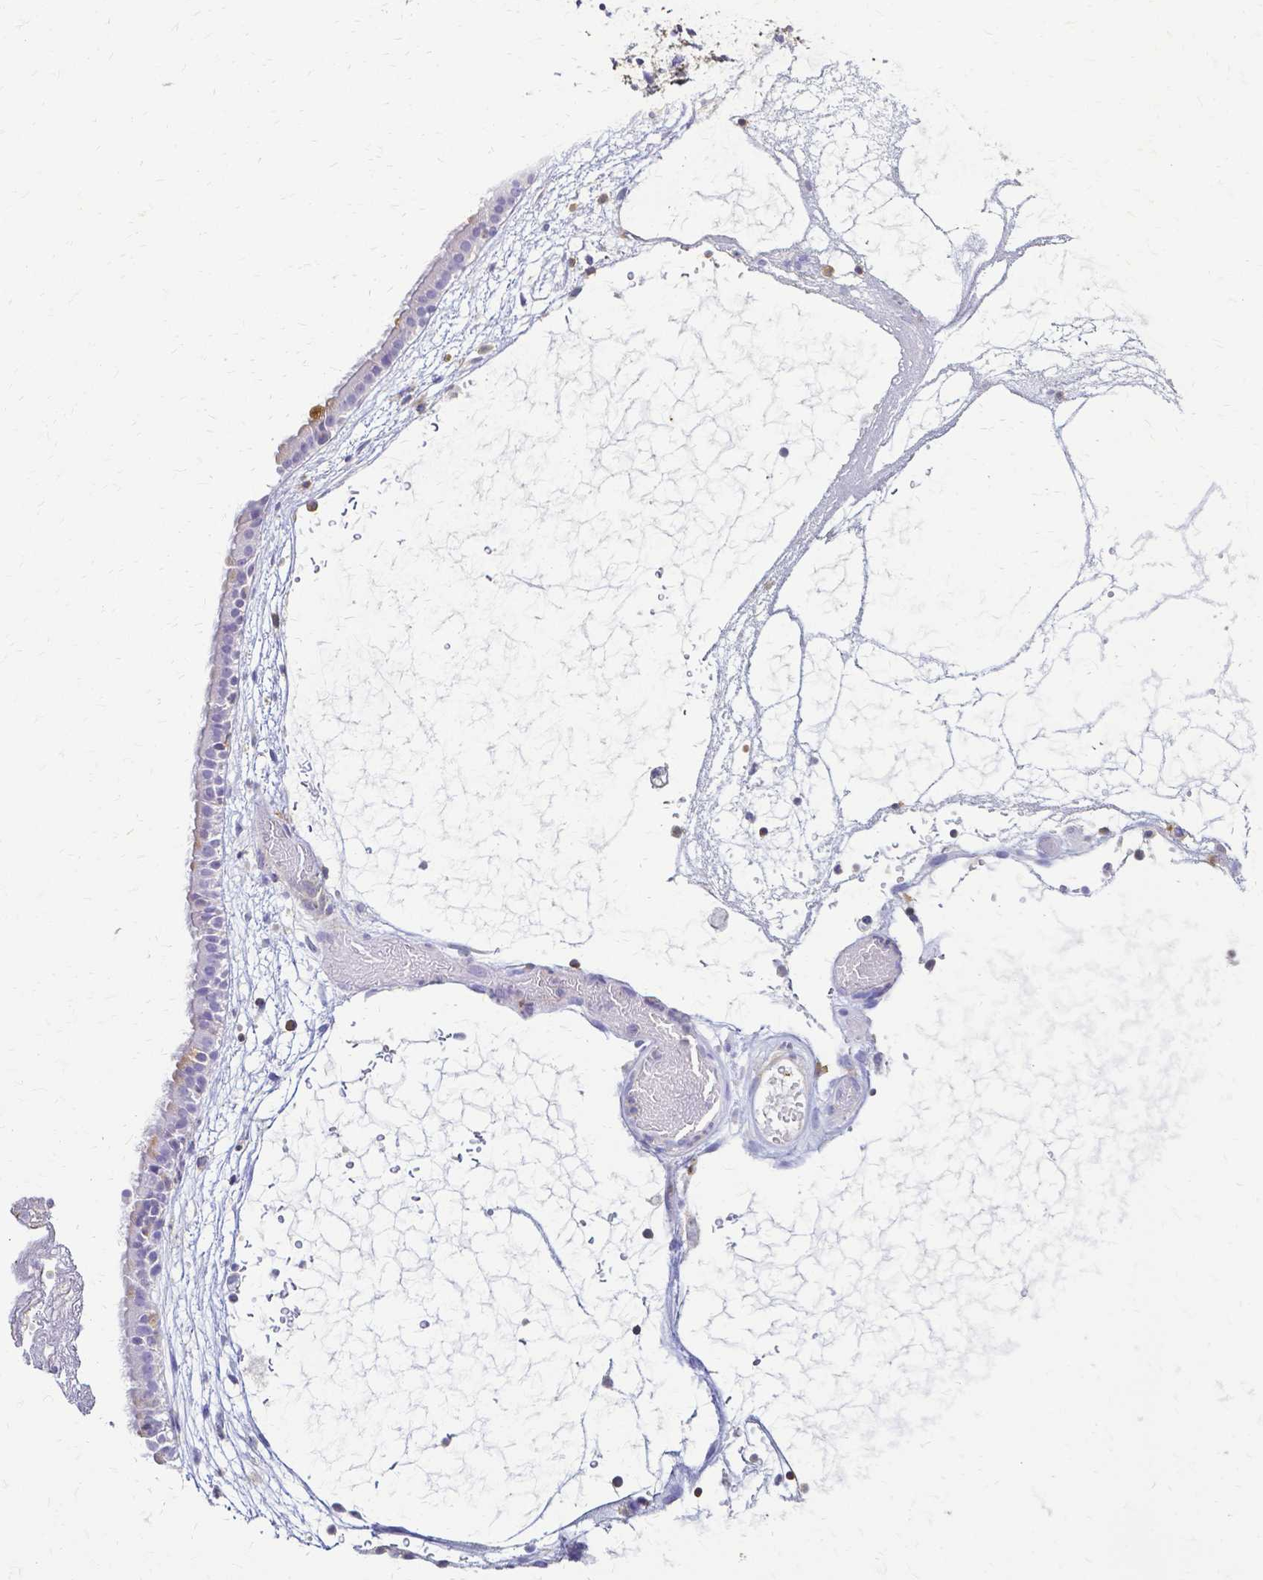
{"staining": {"intensity": "weak", "quantity": "<25%", "location": "cytoplasmic/membranous"}, "tissue": "nasopharynx", "cell_type": "Respiratory epithelial cells", "image_type": "normal", "snomed": [{"axis": "morphology", "description": "Normal tissue, NOS"}, {"axis": "topography", "description": "Nasopharynx"}], "caption": "DAB immunohistochemical staining of normal human nasopharynx shows no significant expression in respiratory epithelial cells.", "gene": "HSPA12A", "patient": {"sex": "male", "age": 24}}